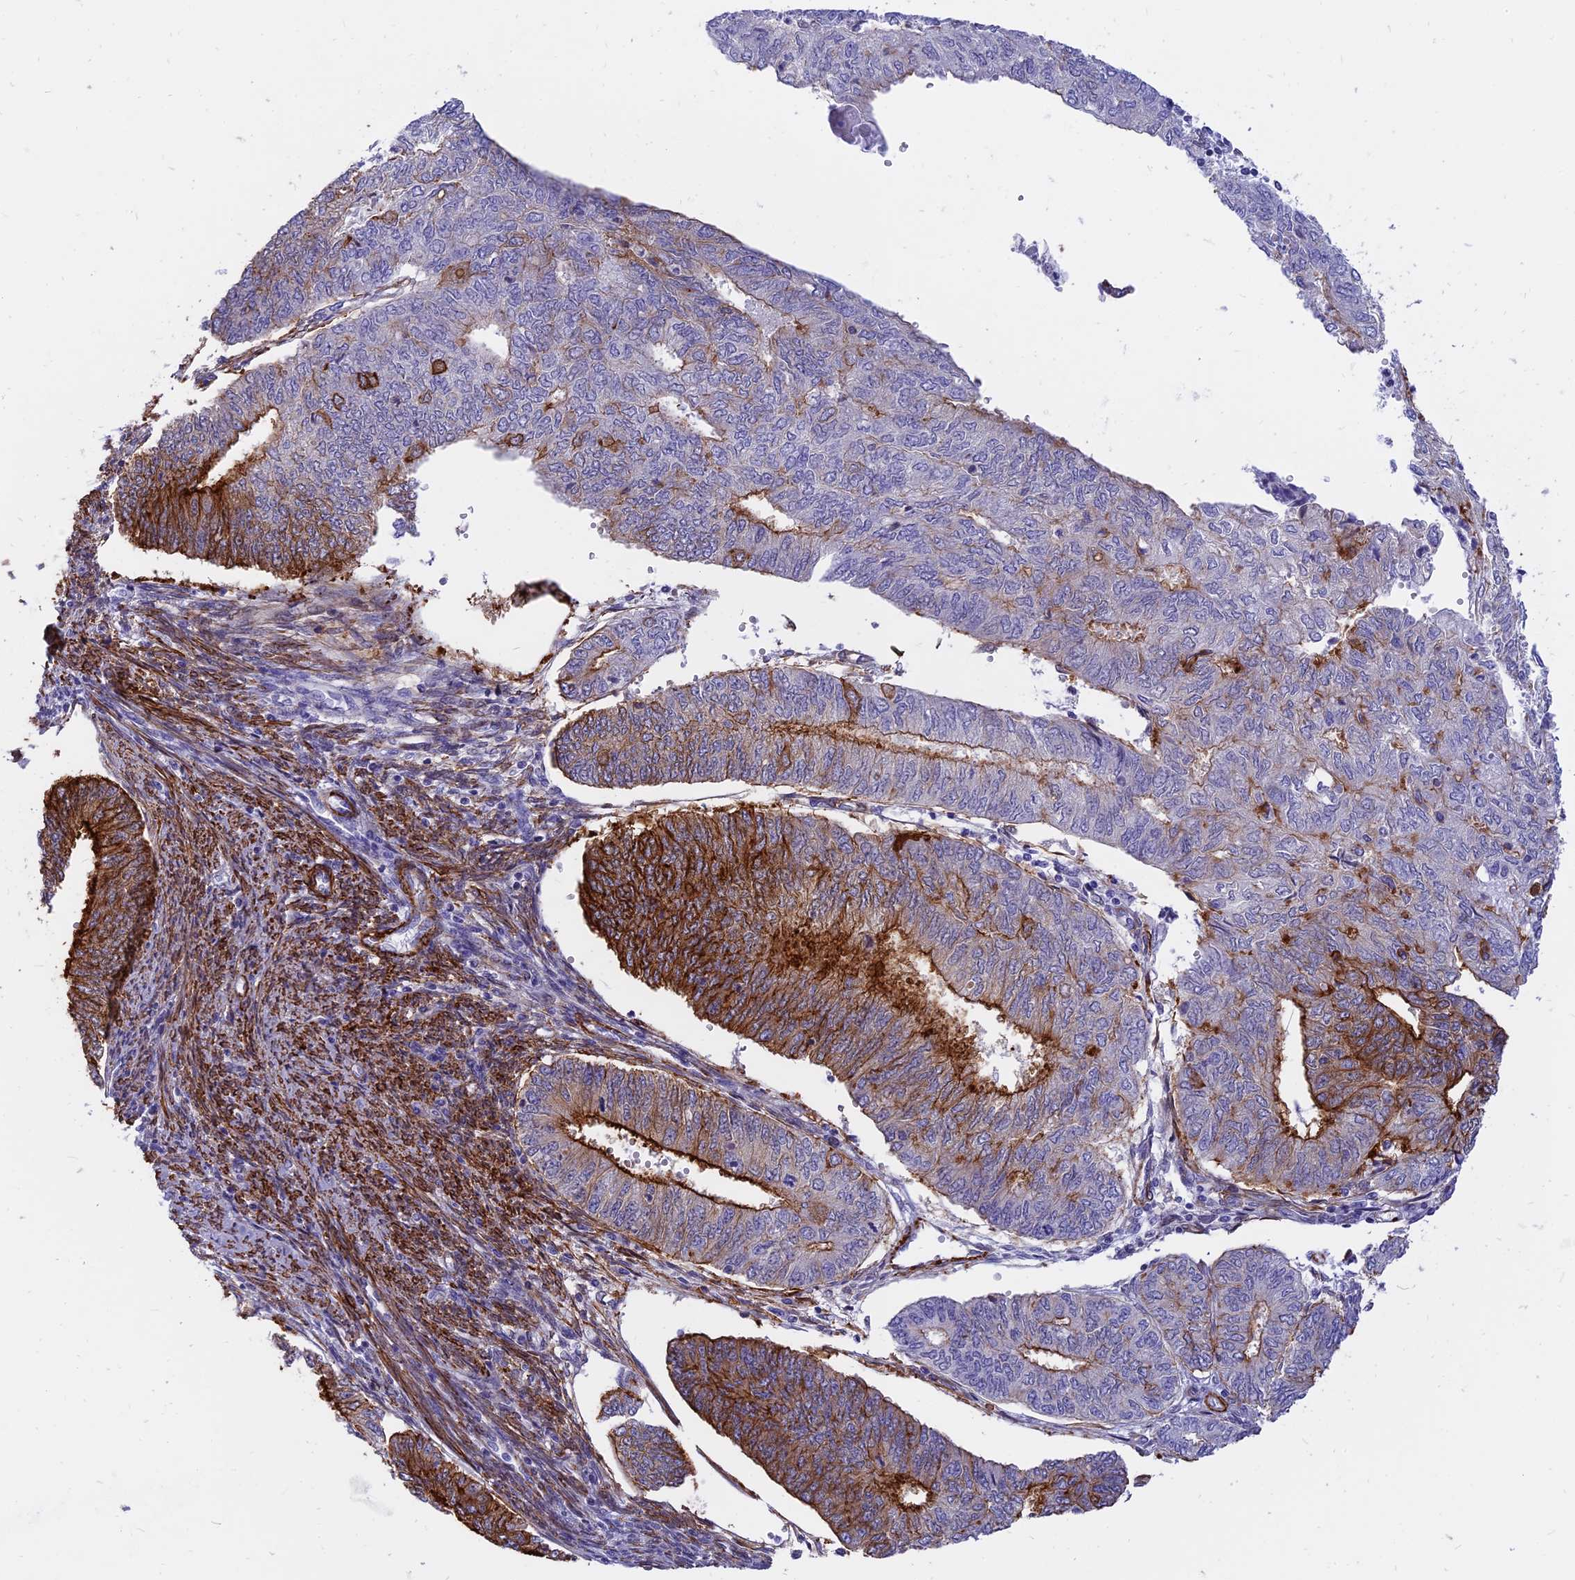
{"staining": {"intensity": "strong", "quantity": "<25%", "location": "cytoplasmic/membranous"}, "tissue": "endometrial cancer", "cell_type": "Tumor cells", "image_type": "cancer", "snomed": [{"axis": "morphology", "description": "Adenocarcinoma, NOS"}, {"axis": "topography", "description": "Endometrium"}], "caption": "Human endometrial adenocarcinoma stained with a brown dye reveals strong cytoplasmic/membranous positive staining in about <25% of tumor cells.", "gene": "CENPV", "patient": {"sex": "female", "age": 68}}